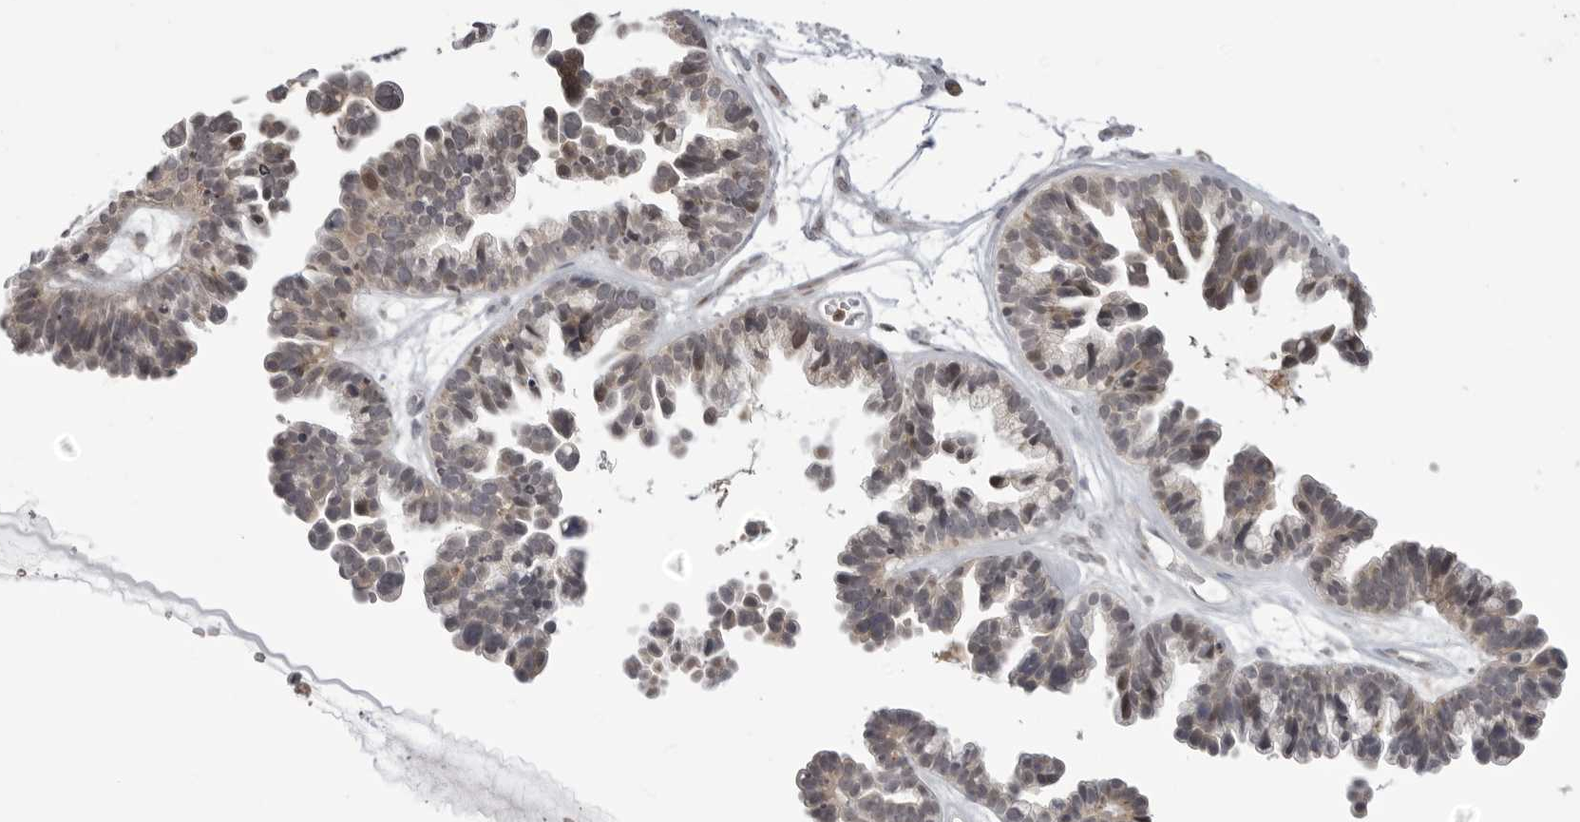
{"staining": {"intensity": "weak", "quantity": "<25%", "location": "cytoplasmic/membranous"}, "tissue": "ovarian cancer", "cell_type": "Tumor cells", "image_type": "cancer", "snomed": [{"axis": "morphology", "description": "Cystadenocarcinoma, serous, NOS"}, {"axis": "topography", "description": "Ovary"}], "caption": "Histopathology image shows no significant protein staining in tumor cells of serous cystadenocarcinoma (ovarian).", "gene": "PTK2B", "patient": {"sex": "female", "age": 56}}